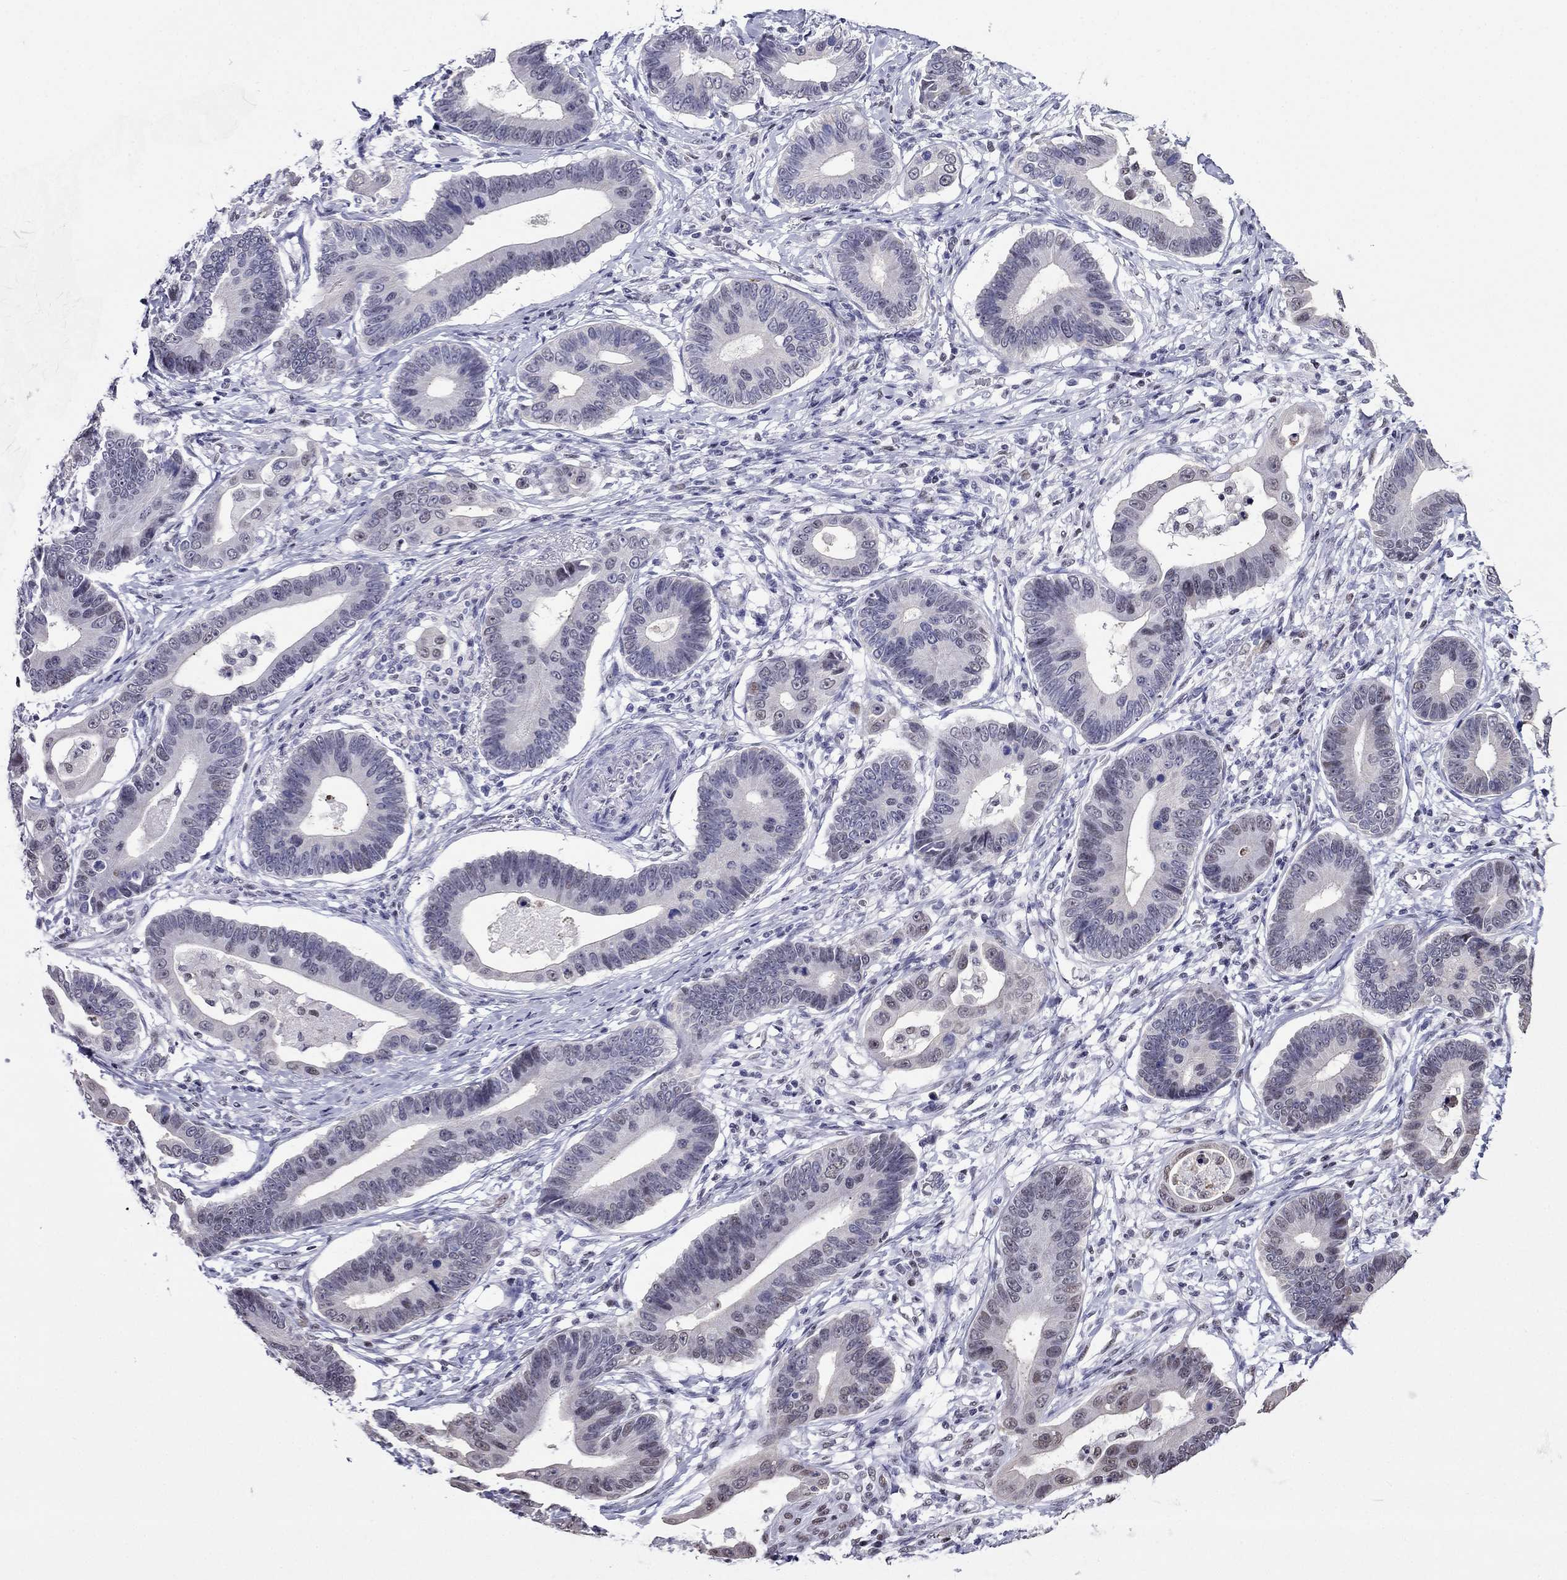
{"staining": {"intensity": "negative", "quantity": "none", "location": "none"}, "tissue": "stomach cancer", "cell_type": "Tumor cells", "image_type": "cancer", "snomed": [{"axis": "morphology", "description": "Adenocarcinoma, NOS"}, {"axis": "topography", "description": "Stomach"}], "caption": "Stomach cancer stained for a protein using immunohistochemistry reveals no staining tumor cells.", "gene": "PPM1G", "patient": {"sex": "male", "age": 84}}